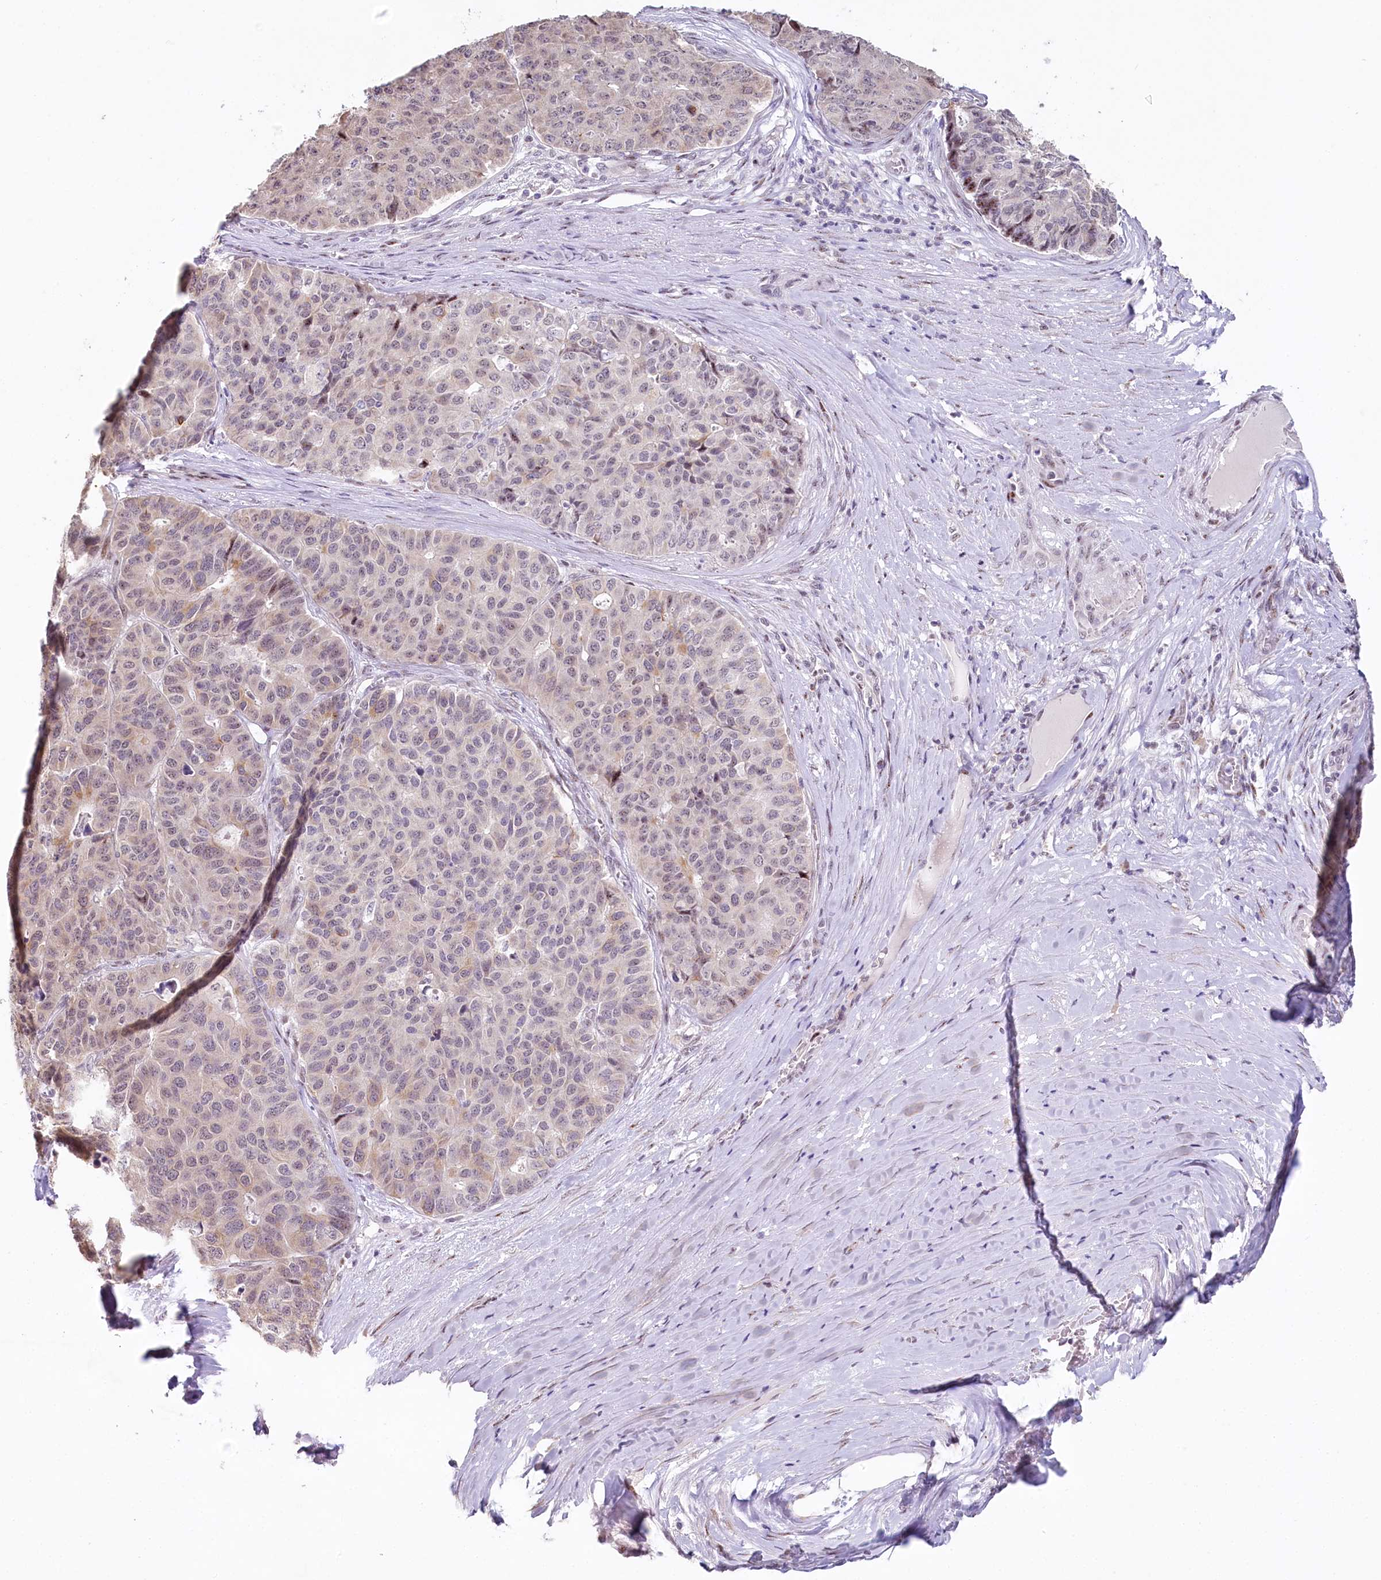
{"staining": {"intensity": "weak", "quantity": "25%-75%", "location": "cytoplasmic/membranous,nuclear"}, "tissue": "pancreatic cancer", "cell_type": "Tumor cells", "image_type": "cancer", "snomed": [{"axis": "morphology", "description": "Adenocarcinoma, NOS"}, {"axis": "topography", "description": "Pancreas"}], "caption": "A brown stain highlights weak cytoplasmic/membranous and nuclear expression of a protein in human pancreatic cancer (adenocarcinoma) tumor cells.", "gene": "HPD", "patient": {"sex": "male", "age": 50}}